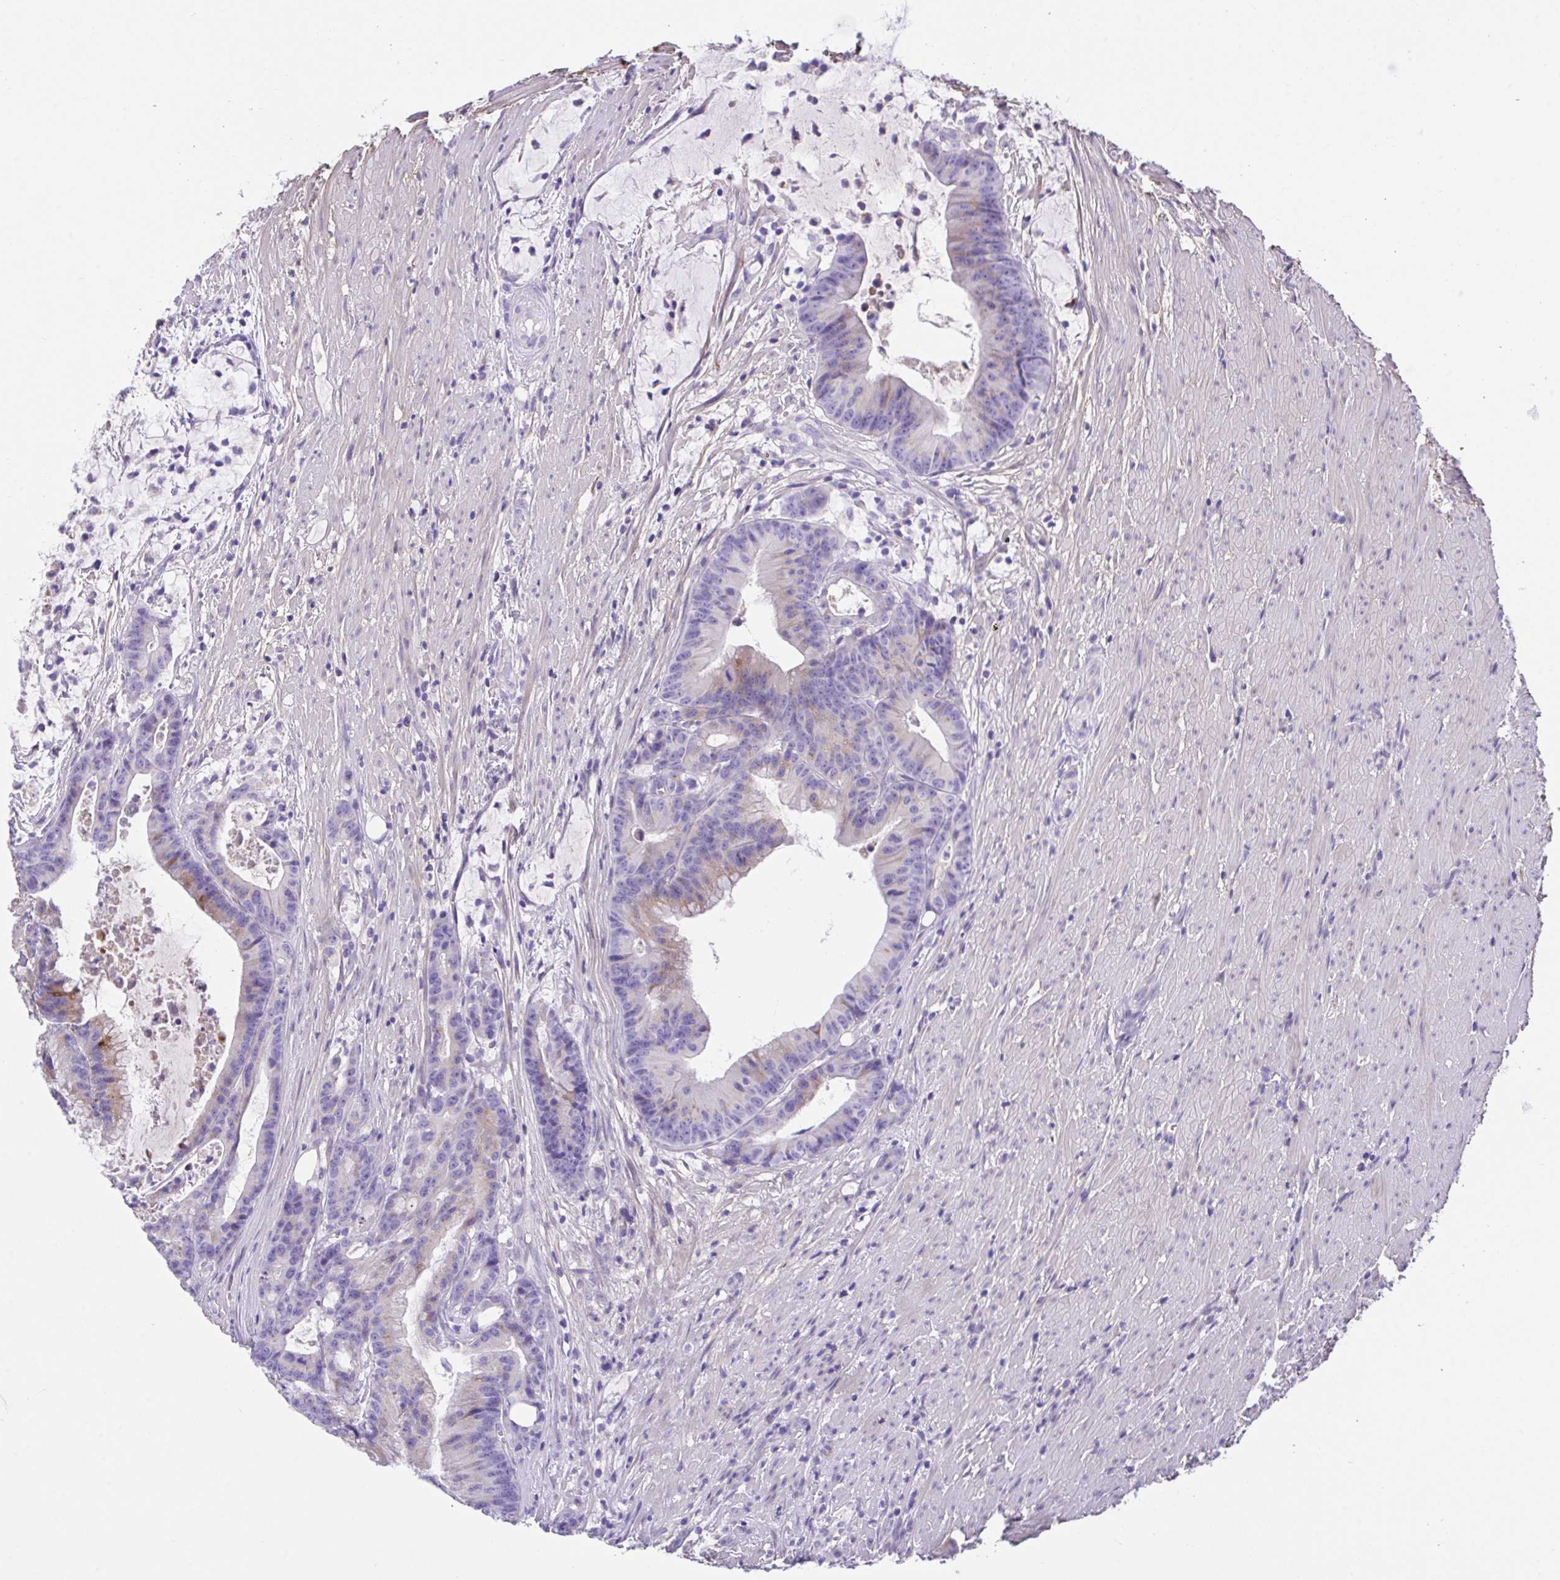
{"staining": {"intensity": "moderate", "quantity": "25%-75%", "location": "cytoplasmic/membranous"}, "tissue": "colorectal cancer", "cell_type": "Tumor cells", "image_type": "cancer", "snomed": [{"axis": "morphology", "description": "Adenocarcinoma, NOS"}, {"axis": "topography", "description": "Colon"}], "caption": "The immunohistochemical stain highlights moderate cytoplasmic/membranous expression in tumor cells of adenocarcinoma (colorectal) tissue. Using DAB (brown) and hematoxylin (blue) stains, captured at high magnification using brightfield microscopy.", "gene": "SLC16A6", "patient": {"sex": "female", "age": 78}}